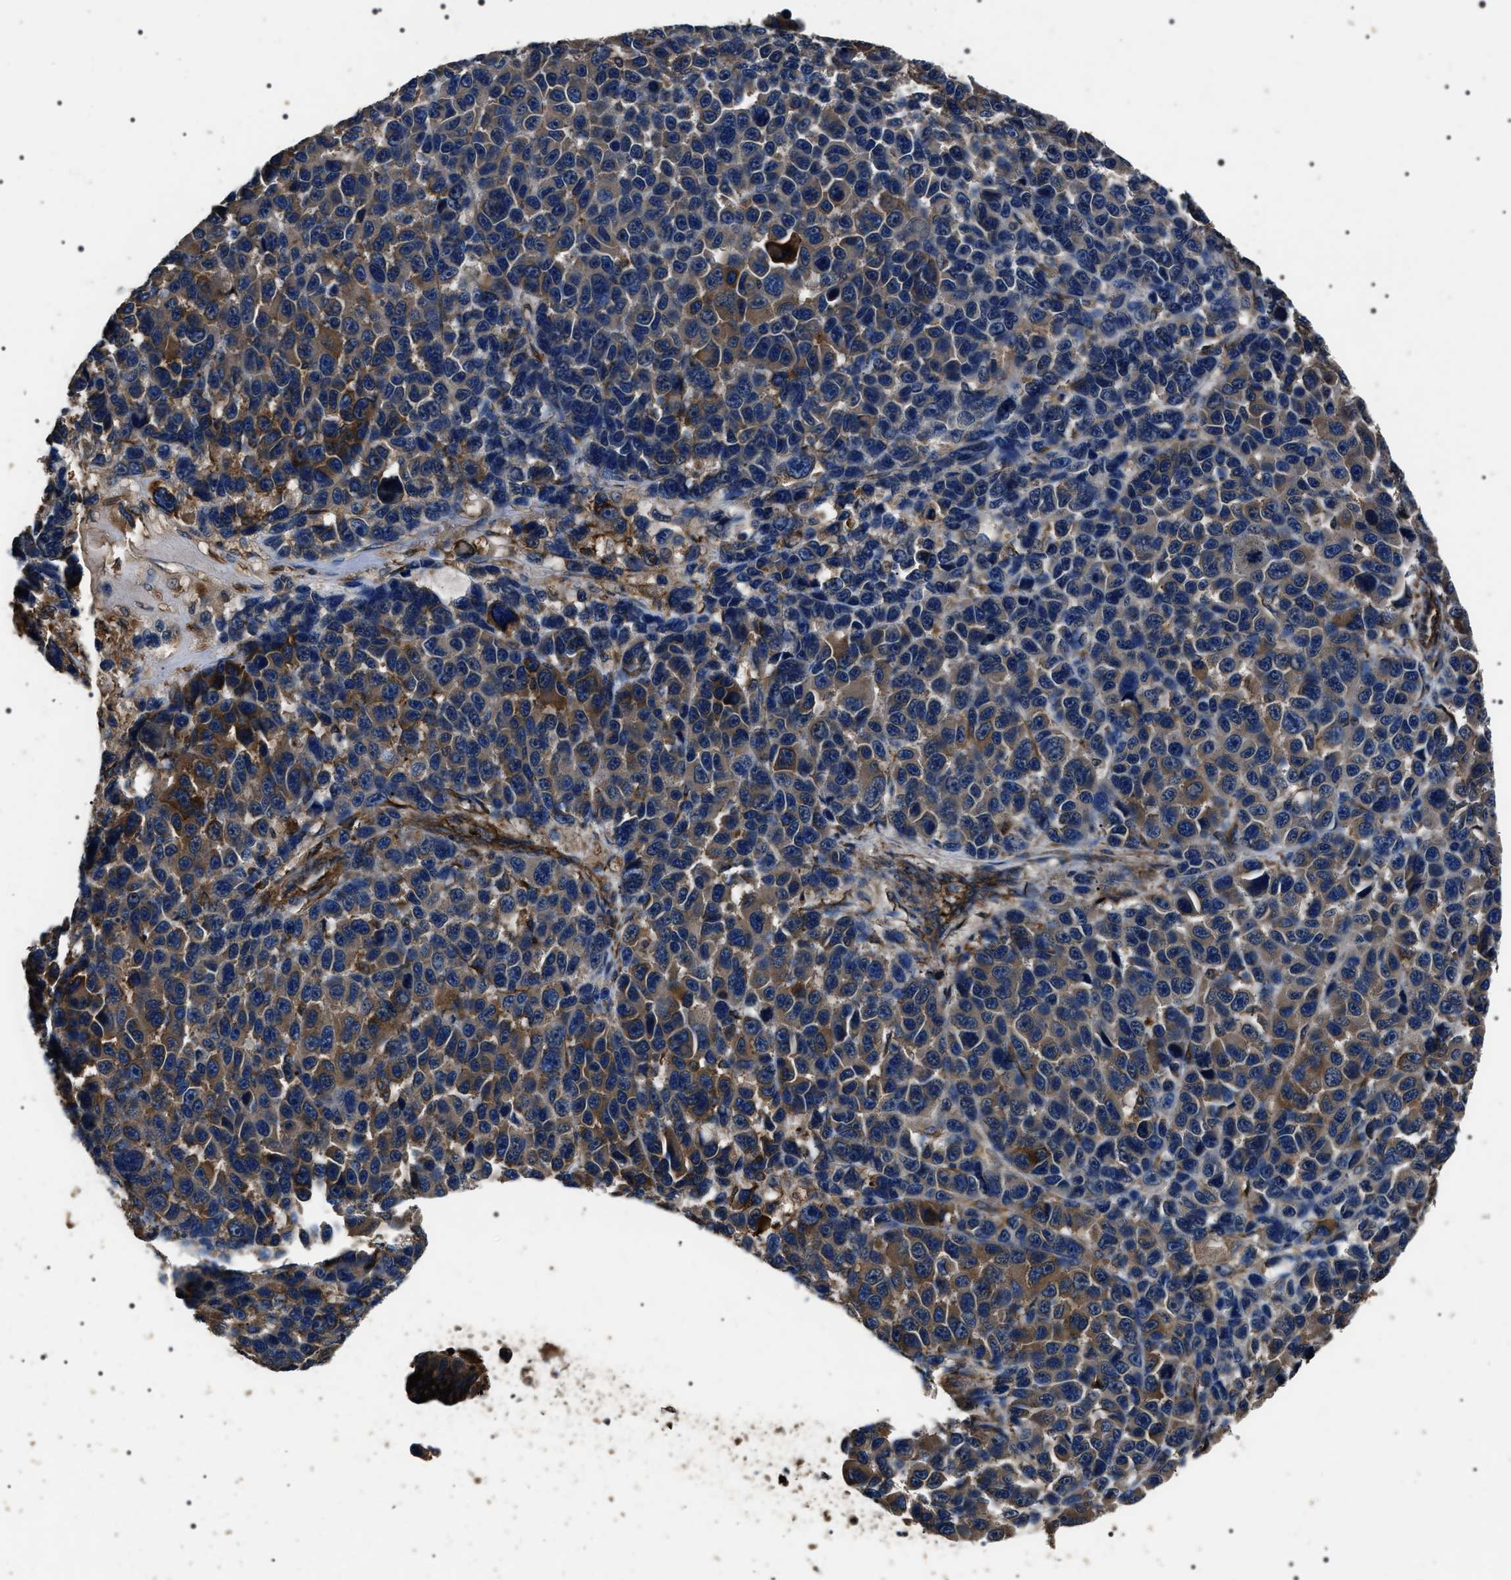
{"staining": {"intensity": "moderate", "quantity": ">75%", "location": "cytoplasmic/membranous"}, "tissue": "melanoma", "cell_type": "Tumor cells", "image_type": "cancer", "snomed": [{"axis": "morphology", "description": "Malignant melanoma, NOS"}, {"axis": "topography", "description": "Skin"}], "caption": "Malignant melanoma tissue exhibits moderate cytoplasmic/membranous staining in about >75% of tumor cells, visualized by immunohistochemistry. The protein is stained brown, and the nuclei are stained in blue (DAB IHC with brightfield microscopy, high magnification).", "gene": "HSCB", "patient": {"sex": "male", "age": 53}}